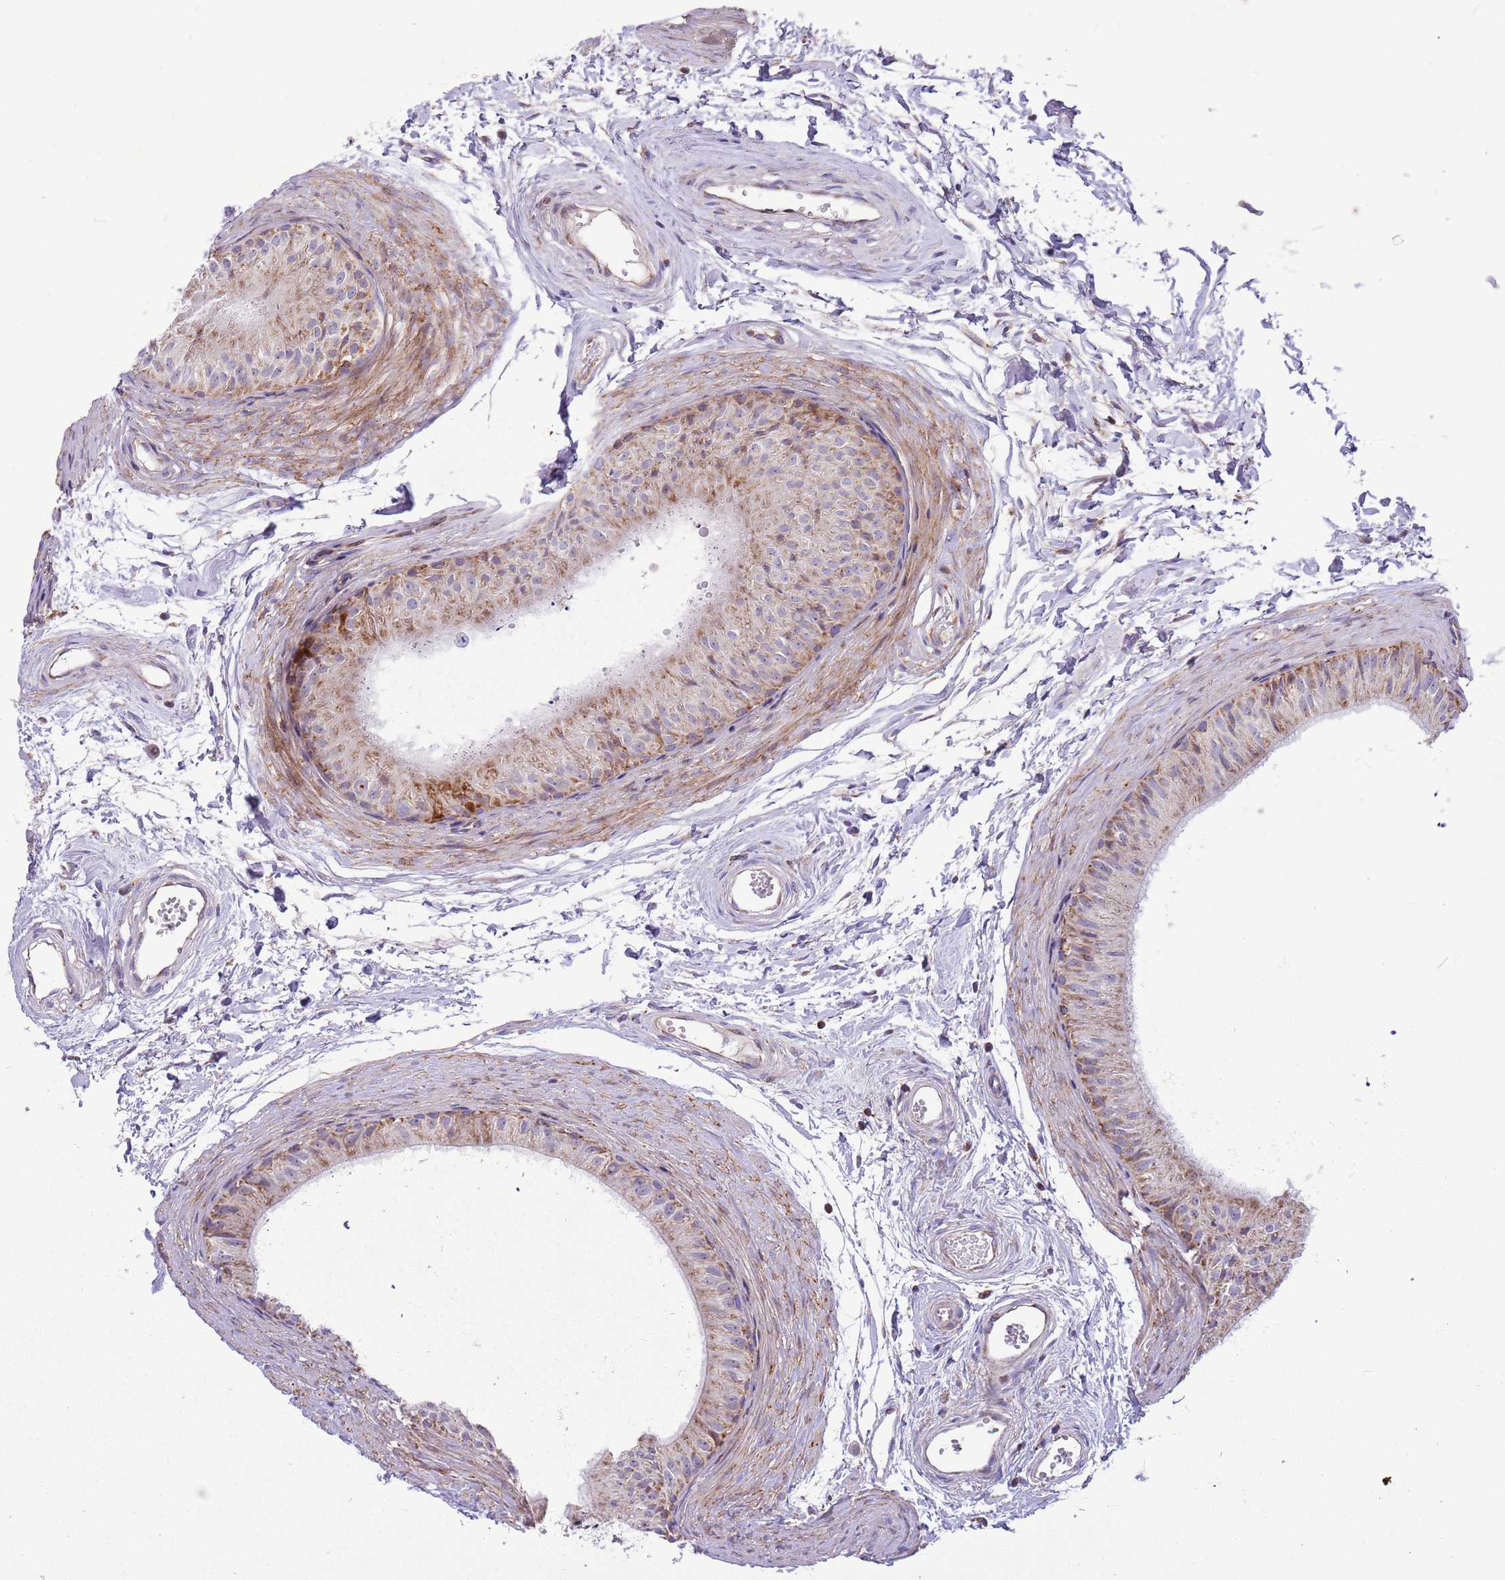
{"staining": {"intensity": "moderate", "quantity": "25%-75%", "location": "cytoplasmic/membranous"}, "tissue": "epididymis", "cell_type": "Glandular cells", "image_type": "normal", "snomed": [{"axis": "morphology", "description": "Normal tissue, NOS"}, {"axis": "topography", "description": "Epididymis"}], "caption": "Glandular cells show medium levels of moderate cytoplasmic/membranous staining in about 25%-75% of cells in unremarkable human epididymis.", "gene": "IRS4", "patient": {"sex": "male", "age": 56}}